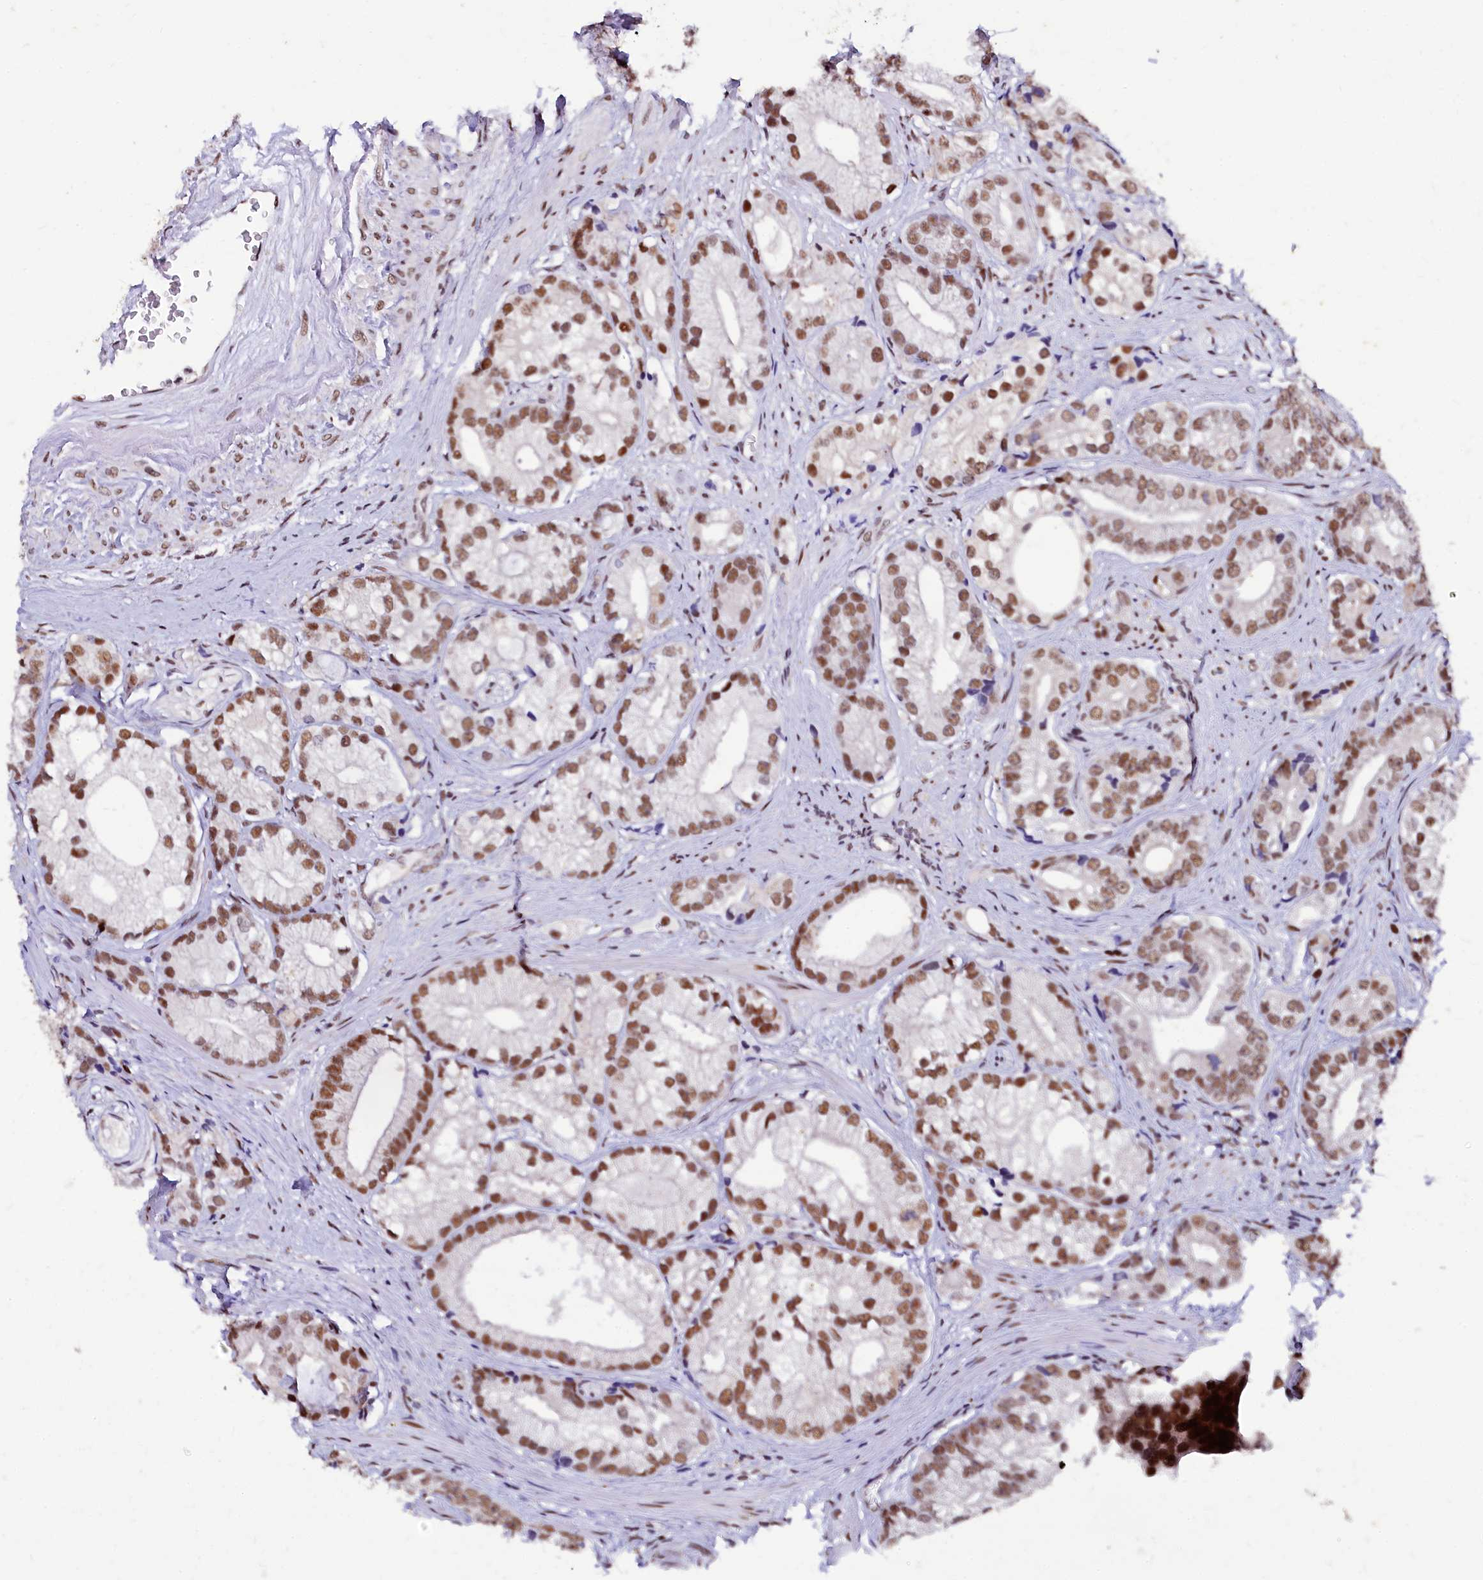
{"staining": {"intensity": "moderate", "quantity": ">75%", "location": "nuclear"}, "tissue": "prostate cancer", "cell_type": "Tumor cells", "image_type": "cancer", "snomed": [{"axis": "morphology", "description": "Adenocarcinoma, High grade"}, {"axis": "topography", "description": "Prostate"}], "caption": "Protein expression analysis of prostate cancer demonstrates moderate nuclear staining in about >75% of tumor cells.", "gene": "CPSF7", "patient": {"sex": "male", "age": 75}}